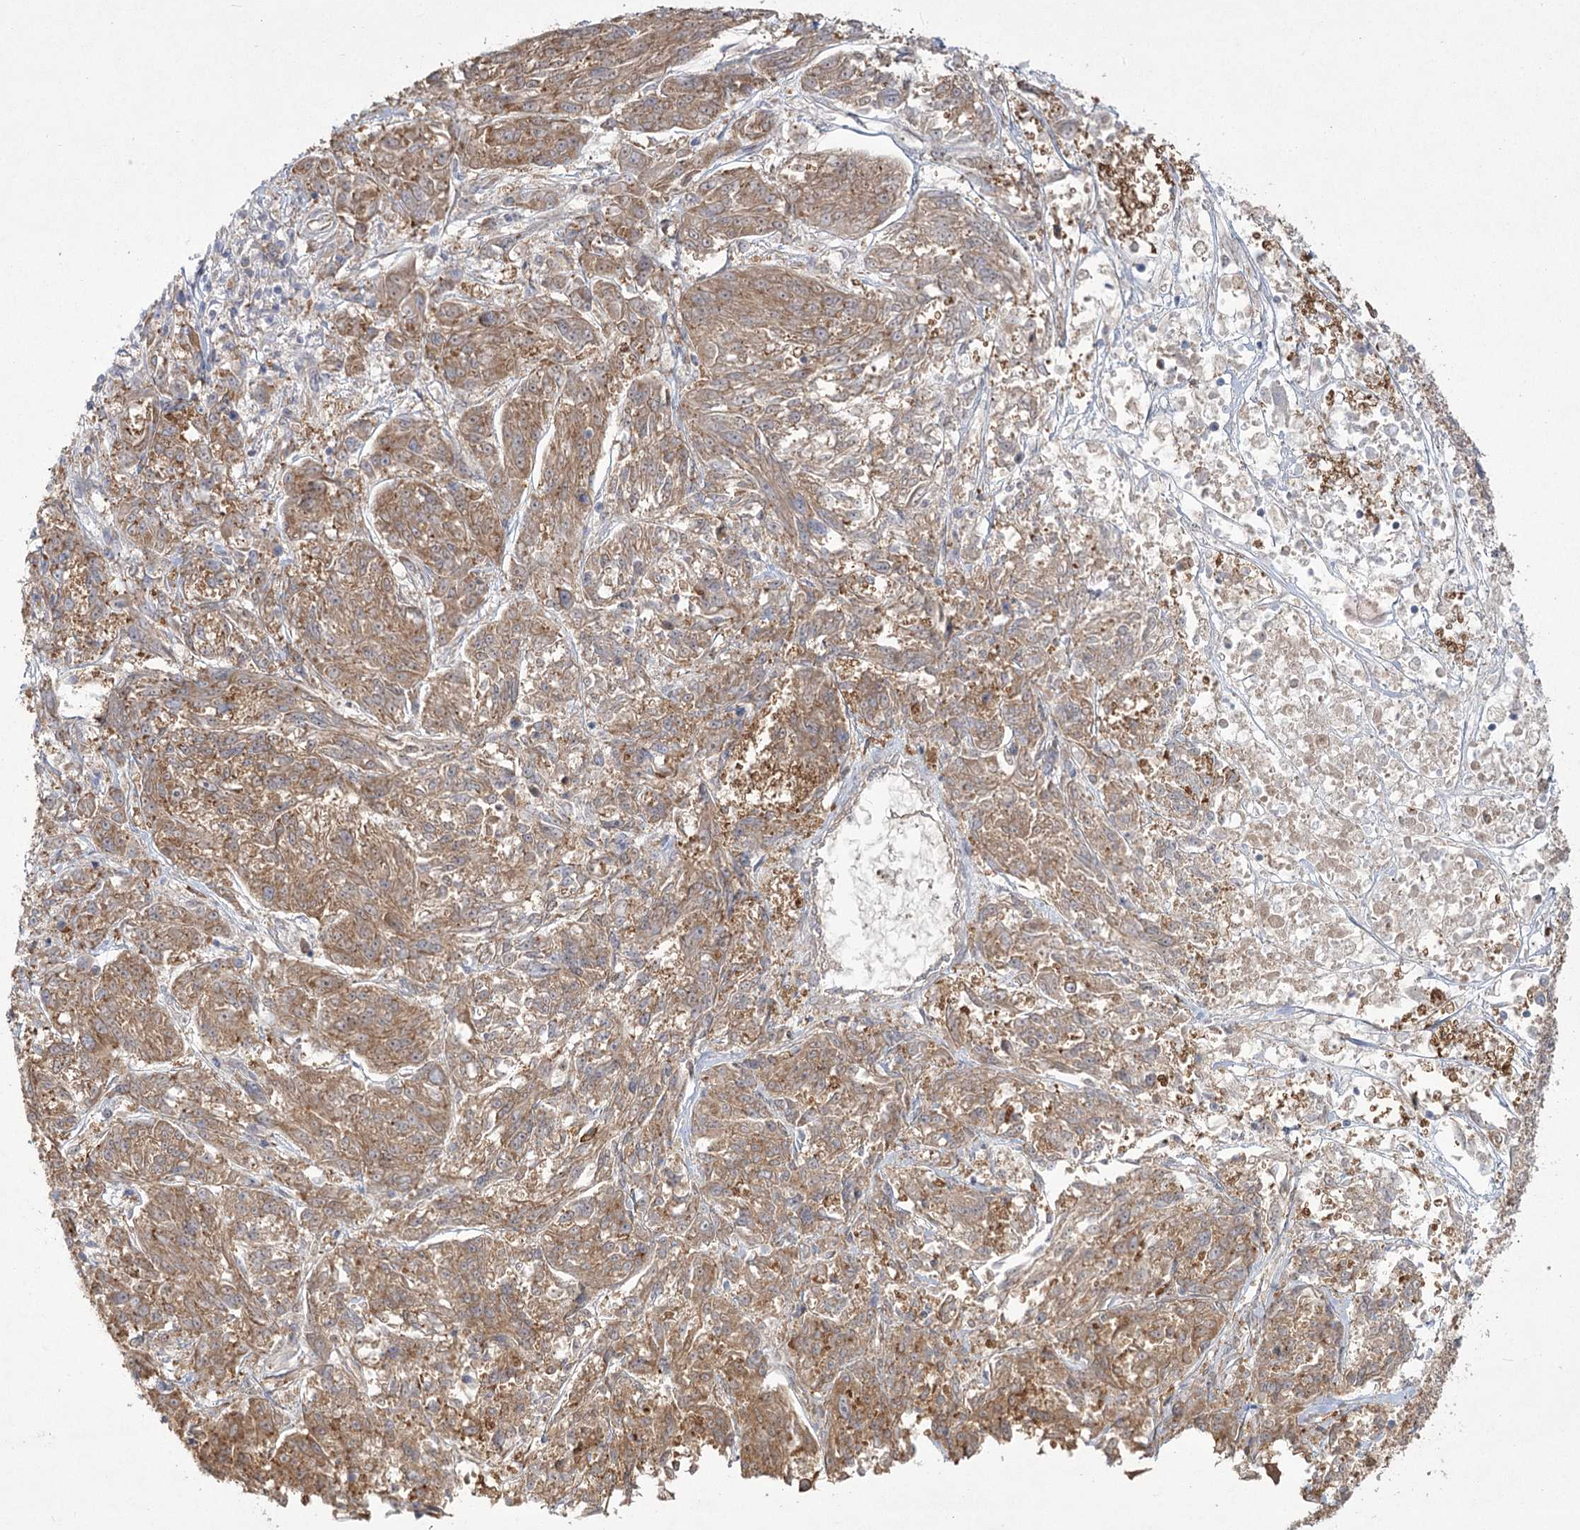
{"staining": {"intensity": "moderate", "quantity": ">75%", "location": "cytoplasmic/membranous"}, "tissue": "melanoma", "cell_type": "Tumor cells", "image_type": "cancer", "snomed": [{"axis": "morphology", "description": "Malignant melanoma, NOS"}, {"axis": "topography", "description": "Skin"}], "caption": "Immunohistochemical staining of human malignant melanoma displays medium levels of moderate cytoplasmic/membranous expression in about >75% of tumor cells.", "gene": "CAMTA1", "patient": {"sex": "male", "age": 53}}